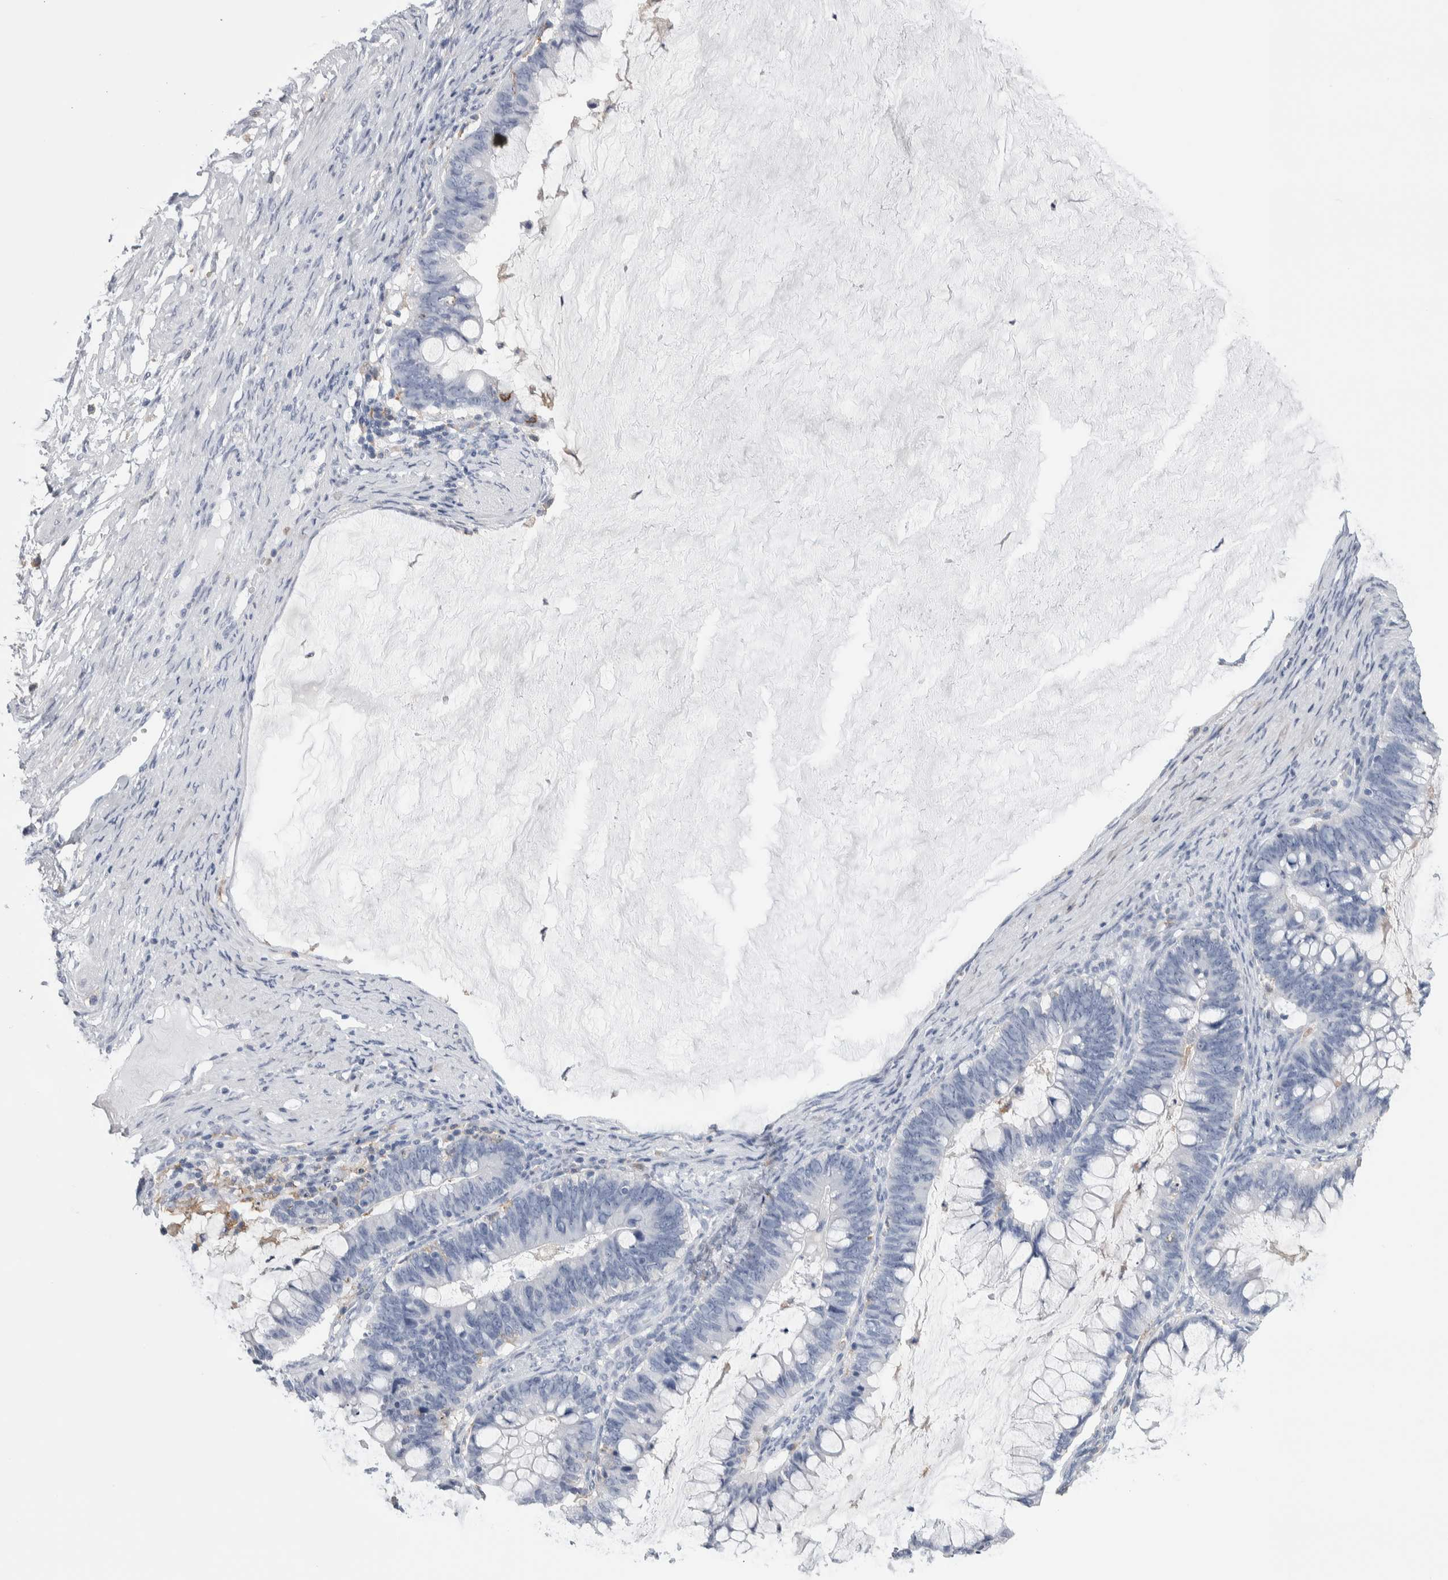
{"staining": {"intensity": "negative", "quantity": "none", "location": "none"}, "tissue": "ovarian cancer", "cell_type": "Tumor cells", "image_type": "cancer", "snomed": [{"axis": "morphology", "description": "Cystadenocarcinoma, mucinous, NOS"}, {"axis": "topography", "description": "Ovary"}], "caption": "Ovarian mucinous cystadenocarcinoma stained for a protein using immunohistochemistry reveals no staining tumor cells.", "gene": "SKAP2", "patient": {"sex": "female", "age": 61}}